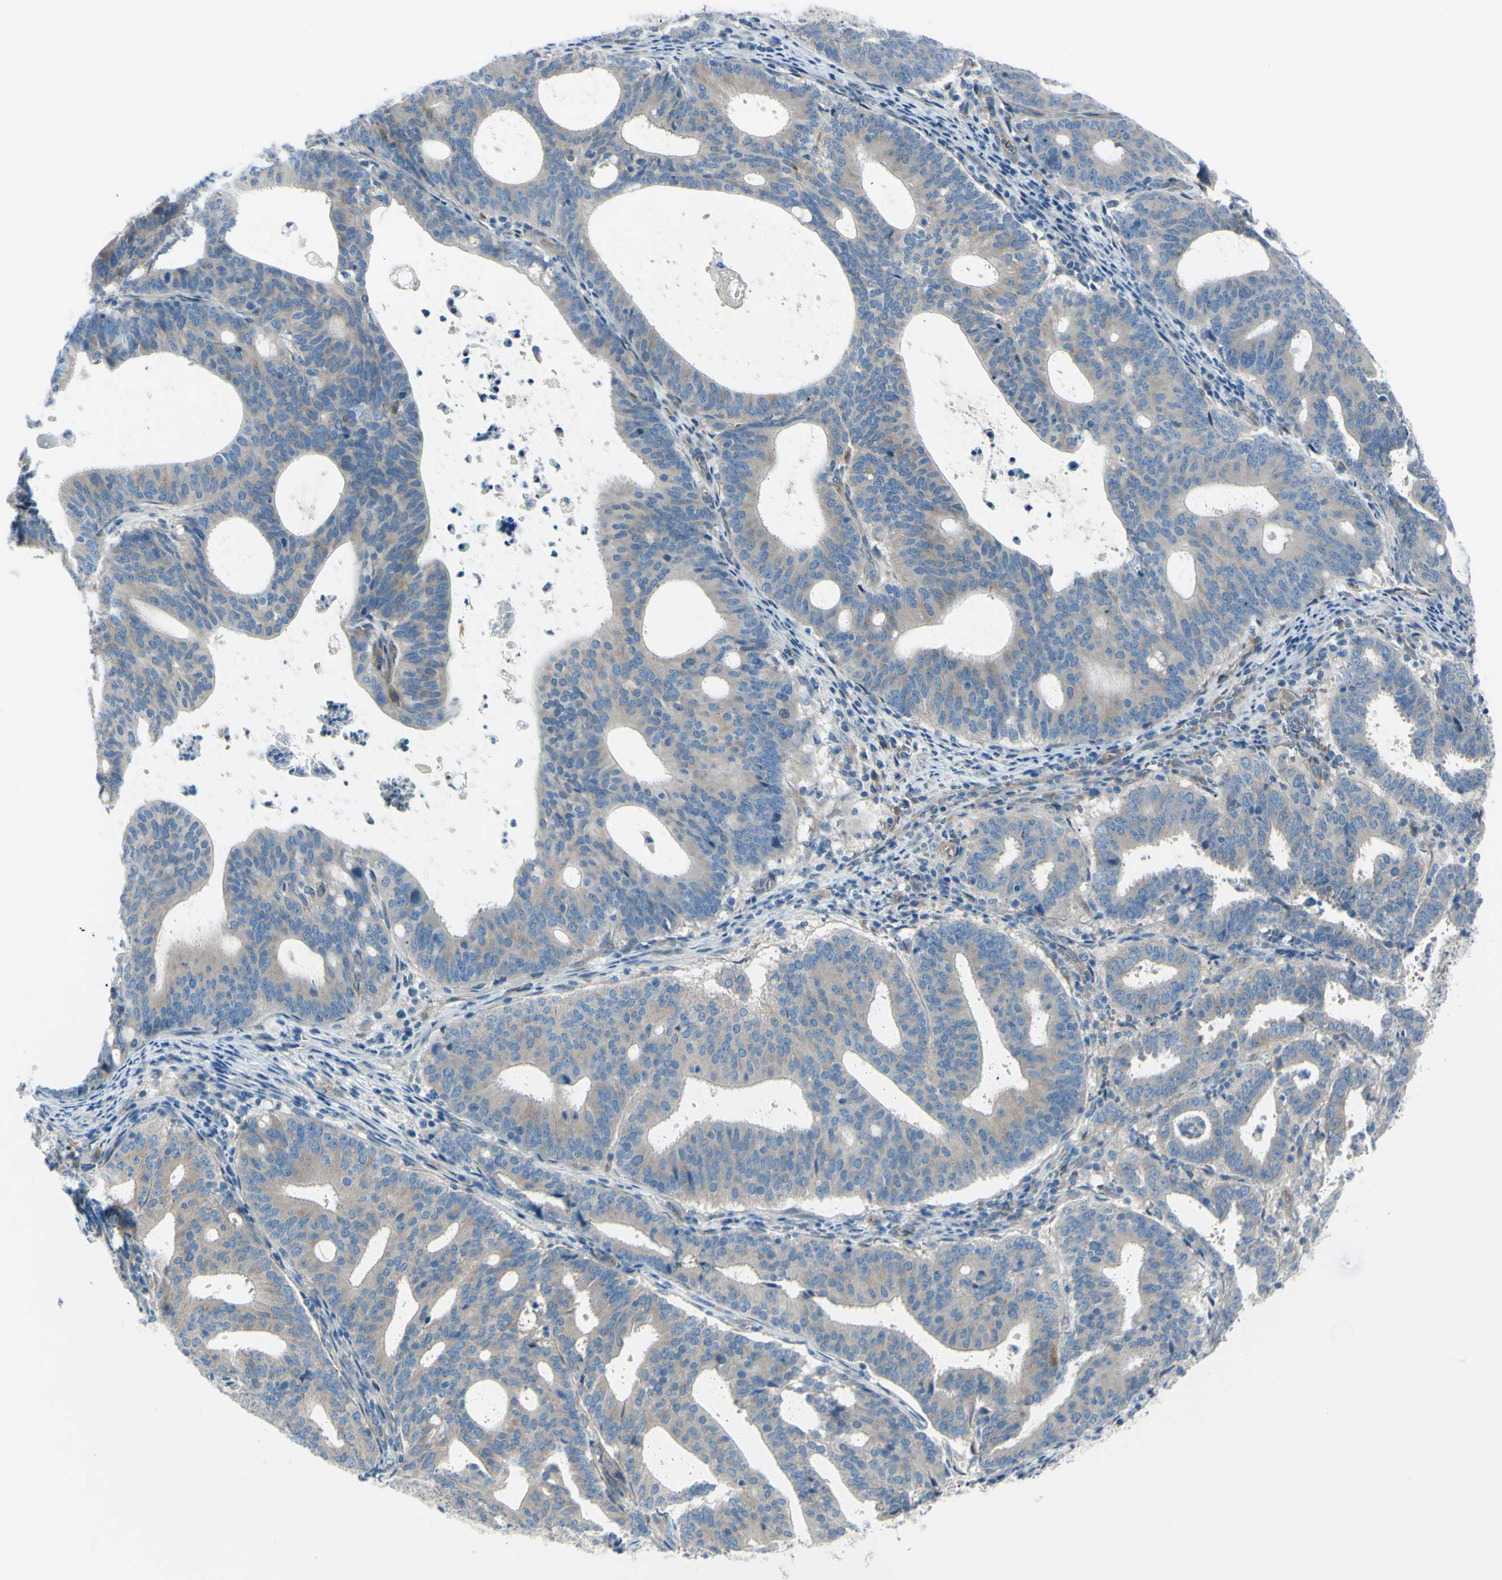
{"staining": {"intensity": "moderate", "quantity": ">75%", "location": "cytoplasmic/membranous"}, "tissue": "endometrial cancer", "cell_type": "Tumor cells", "image_type": "cancer", "snomed": [{"axis": "morphology", "description": "Adenocarcinoma, NOS"}, {"axis": "topography", "description": "Uterus"}], "caption": "Immunohistochemical staining of human endometrial cancer reveals moderate cytoplasmic/membranous protein staining in approximately >75% of tumor cells.", "gene": "PCDHGA2", "patient": {"sex": "female", "age": 83}}